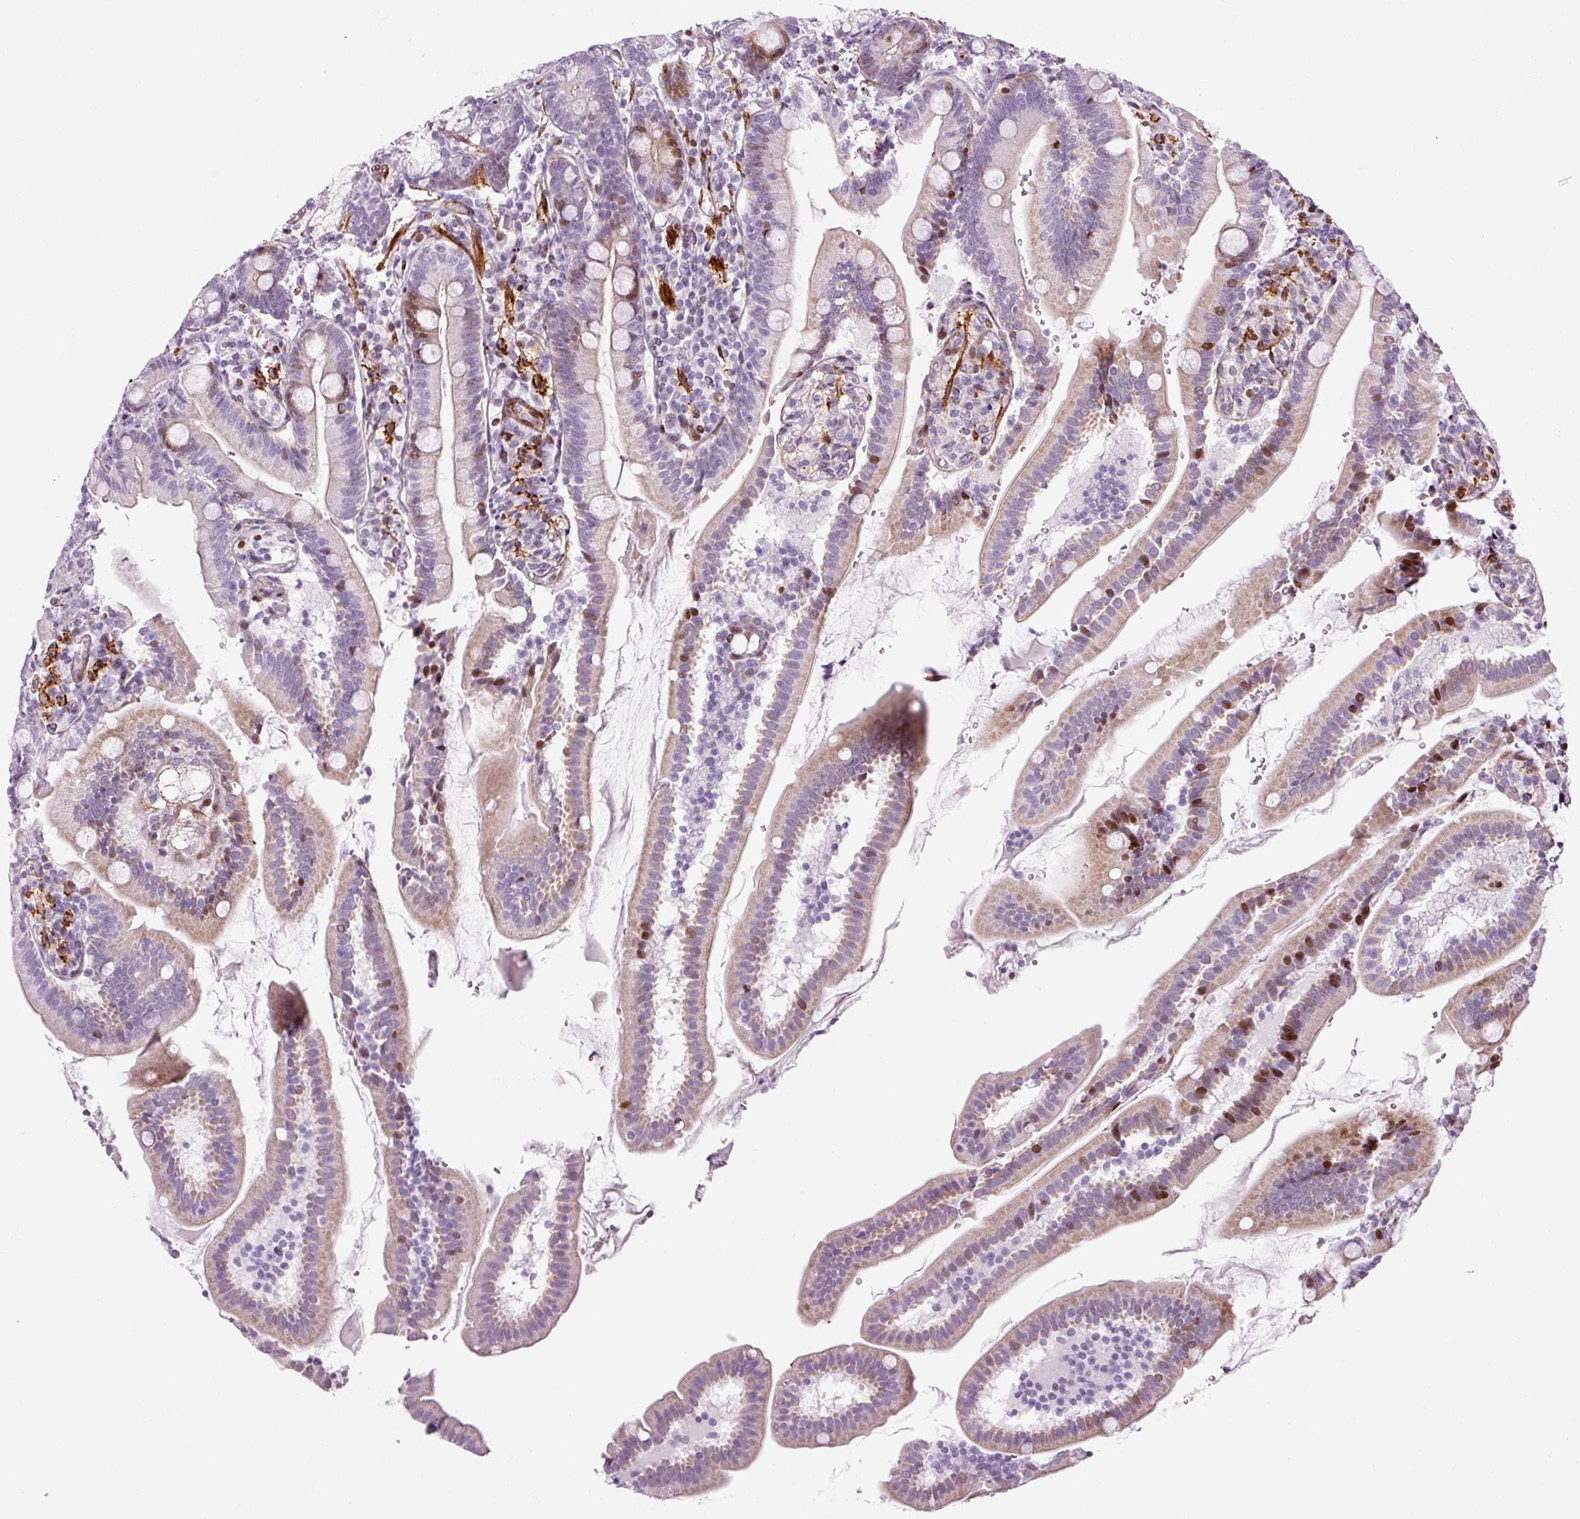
{"staining": {"intensity": "moderate", "quantity": "<25%", "location": "cytoplasmic/membranous,nuclear"}, "tissue": "duodenum", "cell_type": "Glandular cells", "image_type": "normal", "snomed": [{"axis": "morphology", "description": "Normal tissue, NOS"}, {"axis": "topography", "description": "Duodenum"}], "caption": "Immunohistochemistry (IHC) micrograph of normal duodenum stained for a protein (brown), which shows low levels of moderate cytoplasmic/membranous,nuclear positivity in approximately <25% of glandular cells.", "gene": "ANKRD20A1", "patient": {"sex": "female", "age": 67}}